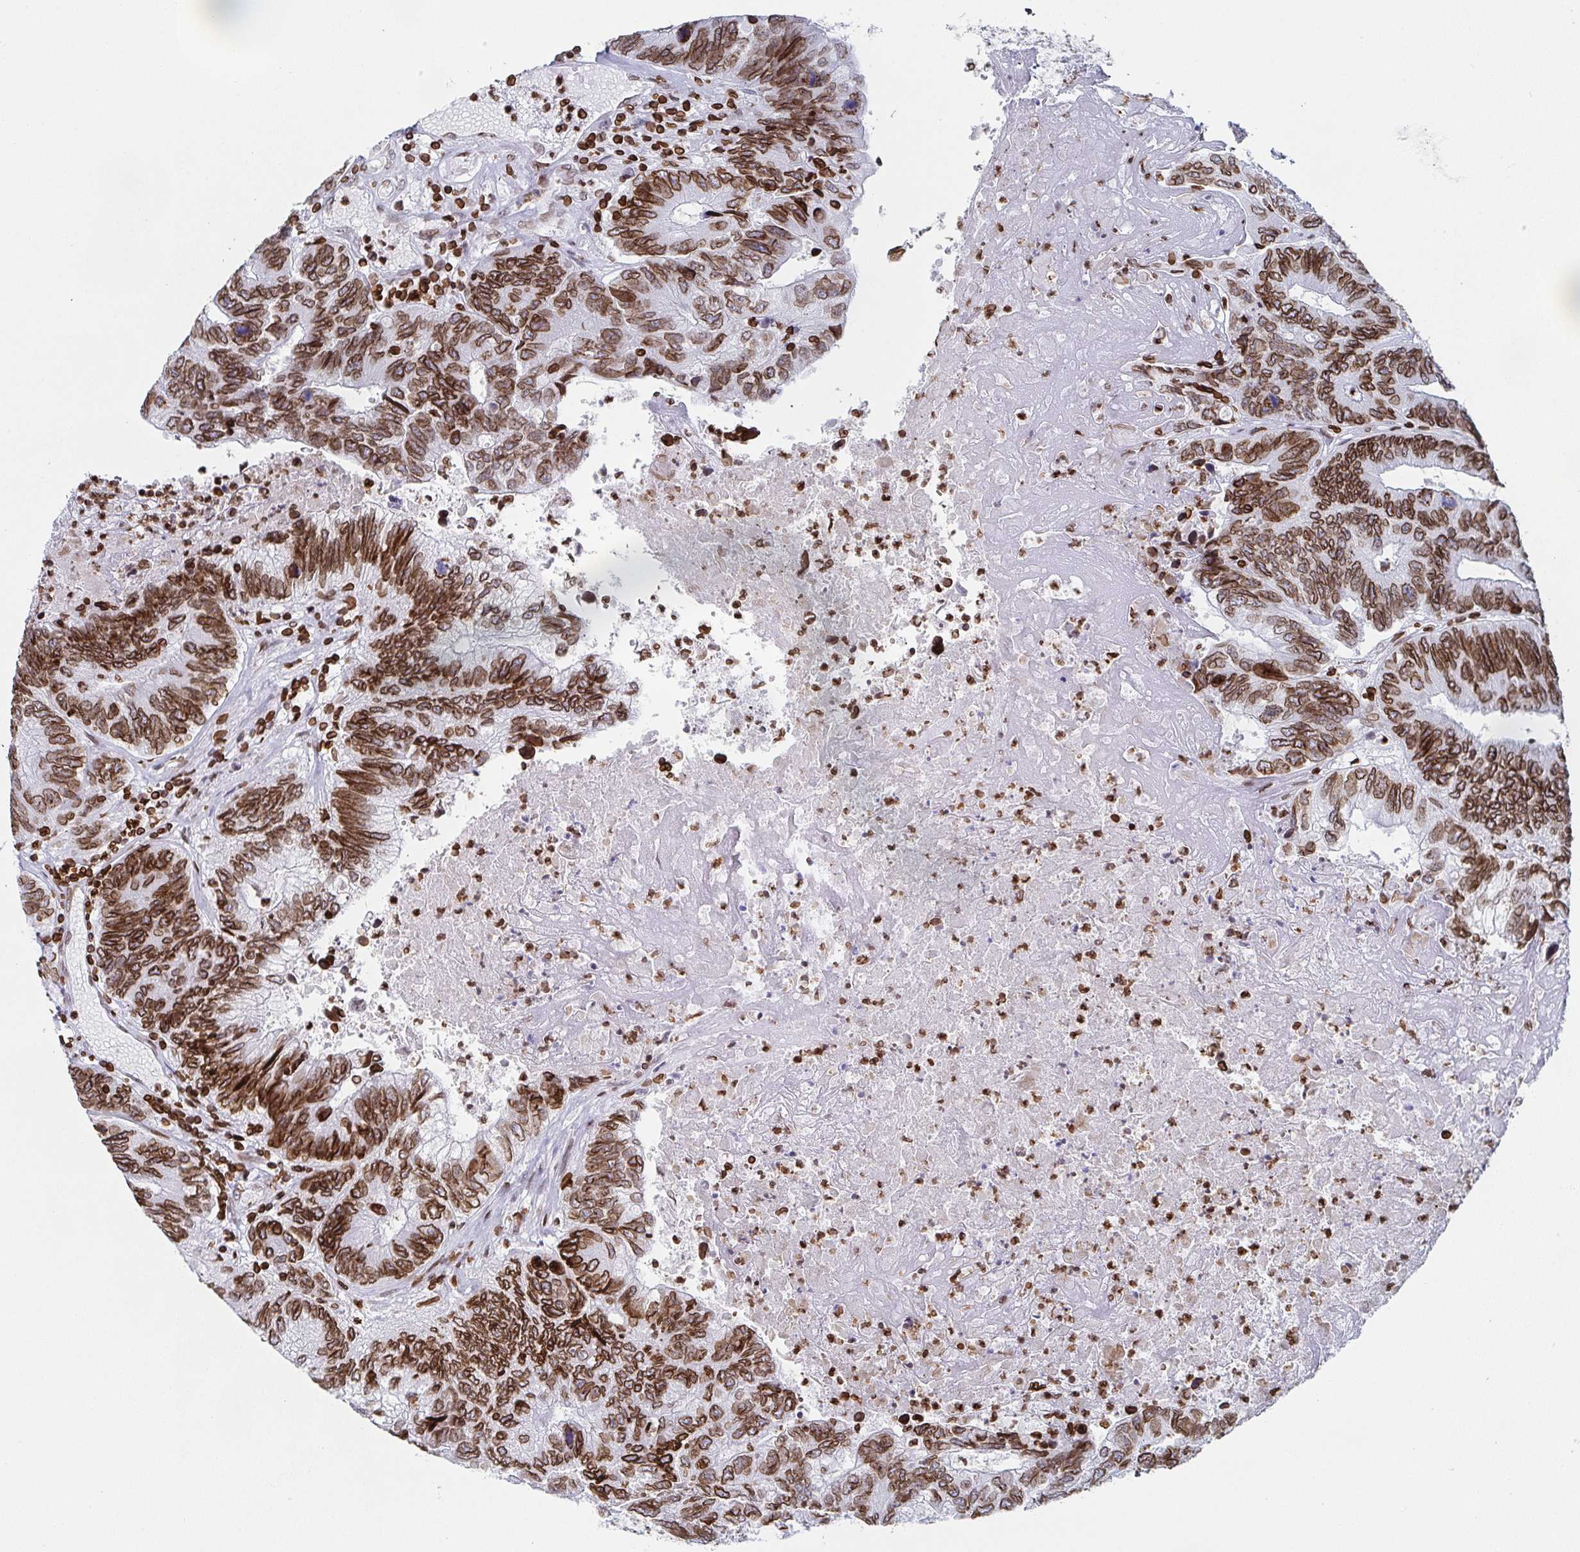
{"staining": {"intensity": "strong", "quantity": ">75%", "location": "cytoplasmic/membranous,nuclear"}, "tissue": "colorectal cancer", "cell_type": "Tumor cells", "image_type": "cancer", "snomed": [{"axis": "morphology", "description": "Adenocarcinoma, NOS"}, {"axis": "topography", "description": "Colon"}], "caption": "Immunohistochemical staining of colorectal cancer displays high levels of strong cytoplasmic/membranous and nuclear staining in approximately >75% of tumor cells. The protein of interest is stained brown, and the nuclei are stained in blue (DAB IHC with brightfield microscopy, high magnification).", "gene": "BTBD7", "patient": {"sex": "female", "age": 67}}